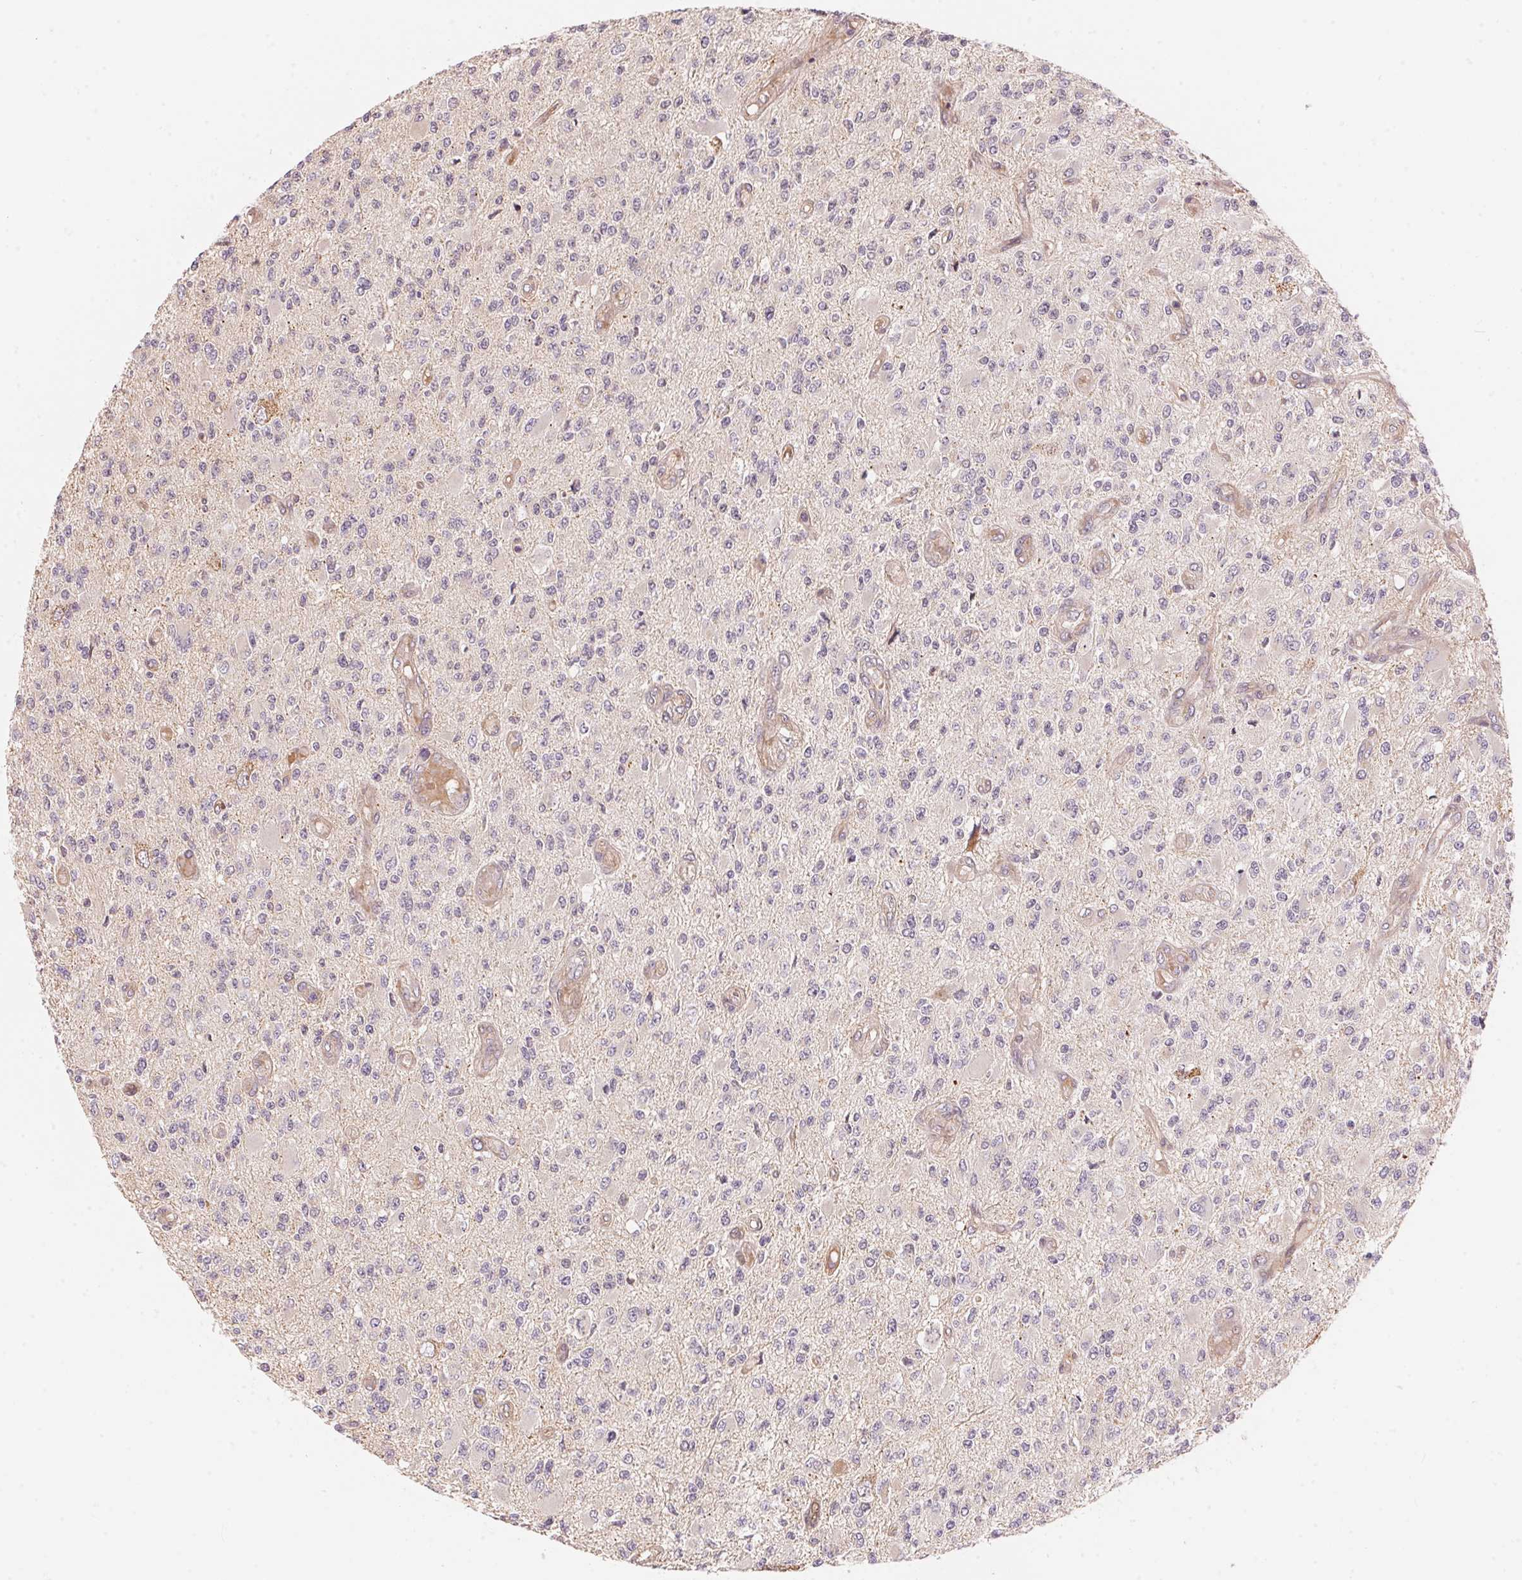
{"staining": {"intensity": "negative", "quantity": "none", "location": "none"}, "tissue": "glioma", "cell_type": "Tumor cells", "image_type": "cancer", "snomed": [{"axis": "morphology", "description": "Glioma, malignant, High grade"}, {"axis": "topography", "description": "Brain"}], "caption": "Tumor cells are negative for protein expression in human glioma. (Stains: DAB immunohistochemistry with hematoxylin counter stain, Microscopy: brightfield microscopy at high magnification).", "gene": "TNIP2", "patient": {"sex": "female", "age": 63}}